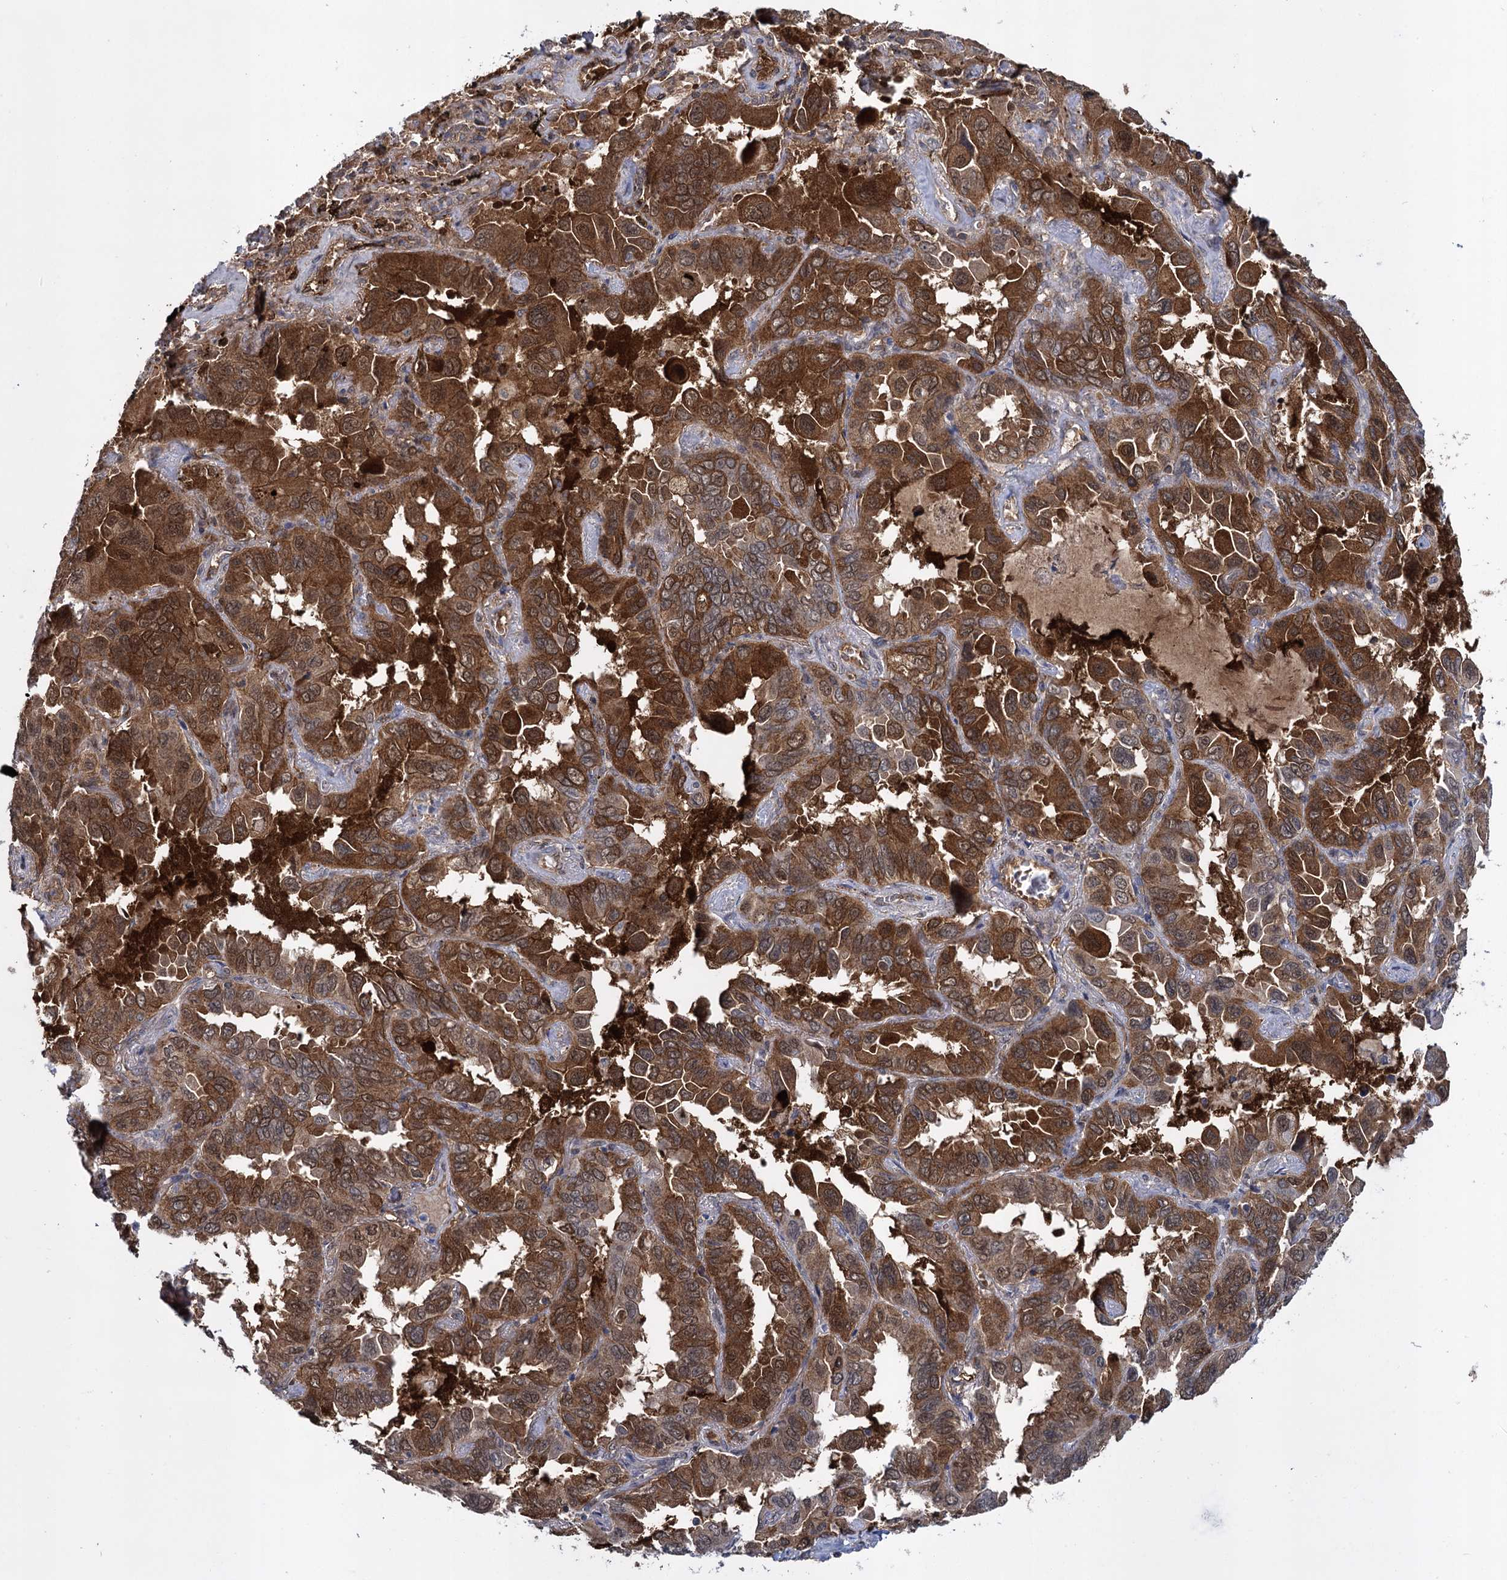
{"staining": {"intensity": "strong", "quantity": ">75%", "location": "cytoplasmic/membranous"}, "tissue": "lung cancer", "cell_type": "Tumor cells", "image_type": "cancer", "snomed": [{"axis": "morphology", "description": "Adenocarcinoma, NOS"}, {"axis": "topography", "description": "Lung"}], "caption": "Strong cytoplasmic/membranous protein expression is appreciated in approximately >75% of tumor cells in lung cancer.", "gene": "GLO1", "patient": {"sex": "male", "age": 64}}